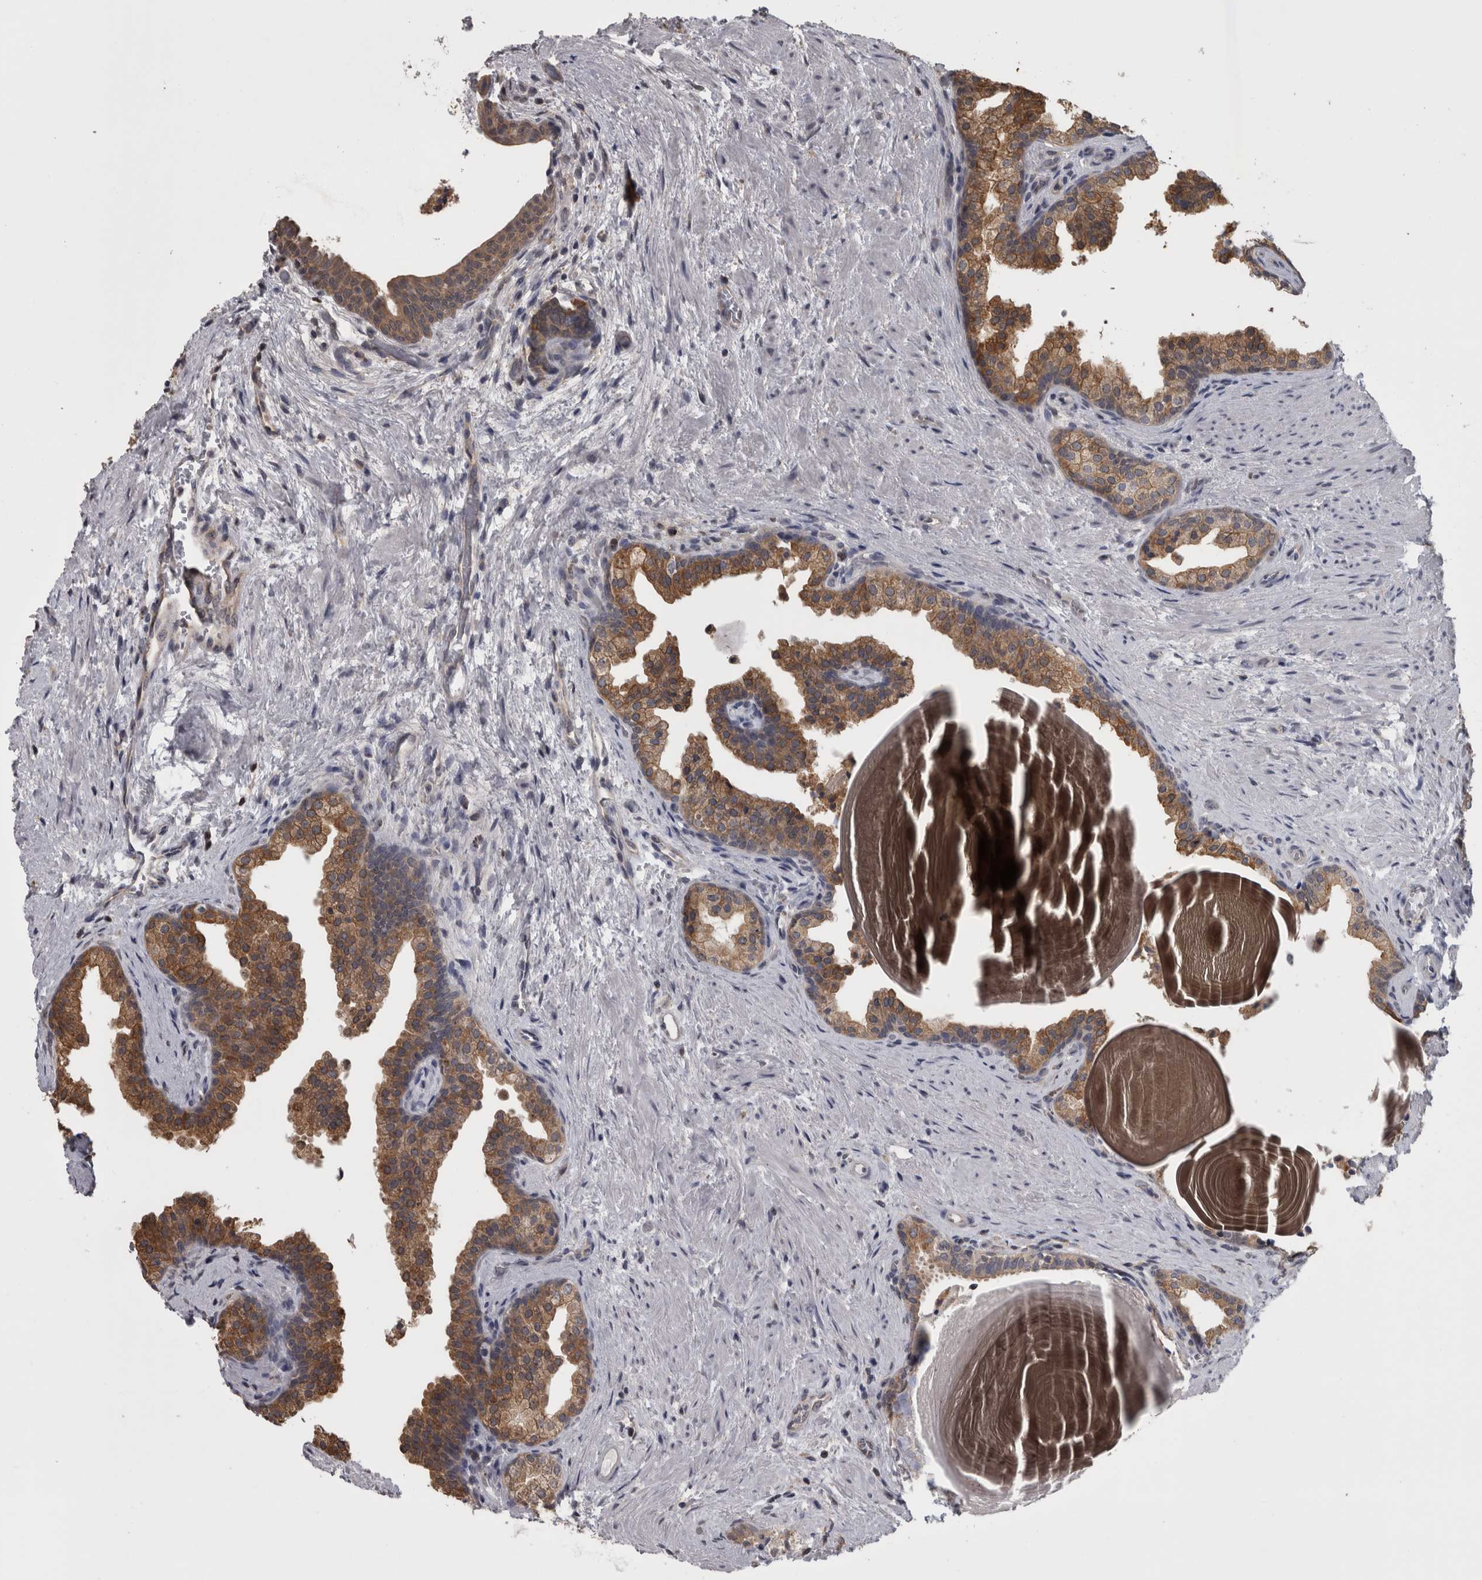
{"staining": {"intensity": "moderate", "quantity": ">75%", "location": "cytoplasmic/membranous"}, "tissue": "prostate", "cell_type": "Glandular cells", "image_type": "normal", "snomed": [{"axis": "morphology", "description": "Normal tissue, NOS"}, {"axis": "topography", "description": "Prostate"}], "caption": "Brown immunohistochemical staining in benign human prostate displays moderate cytoplasmic/membranous positivity in about >75% of glandular cells. The protein is stained brown, and the nuclei are stained in blue (DAB IHC with brightfield microscopy, high magnification).", "gene": "APRT", "patient": {"sex": "male", "age": 48}}